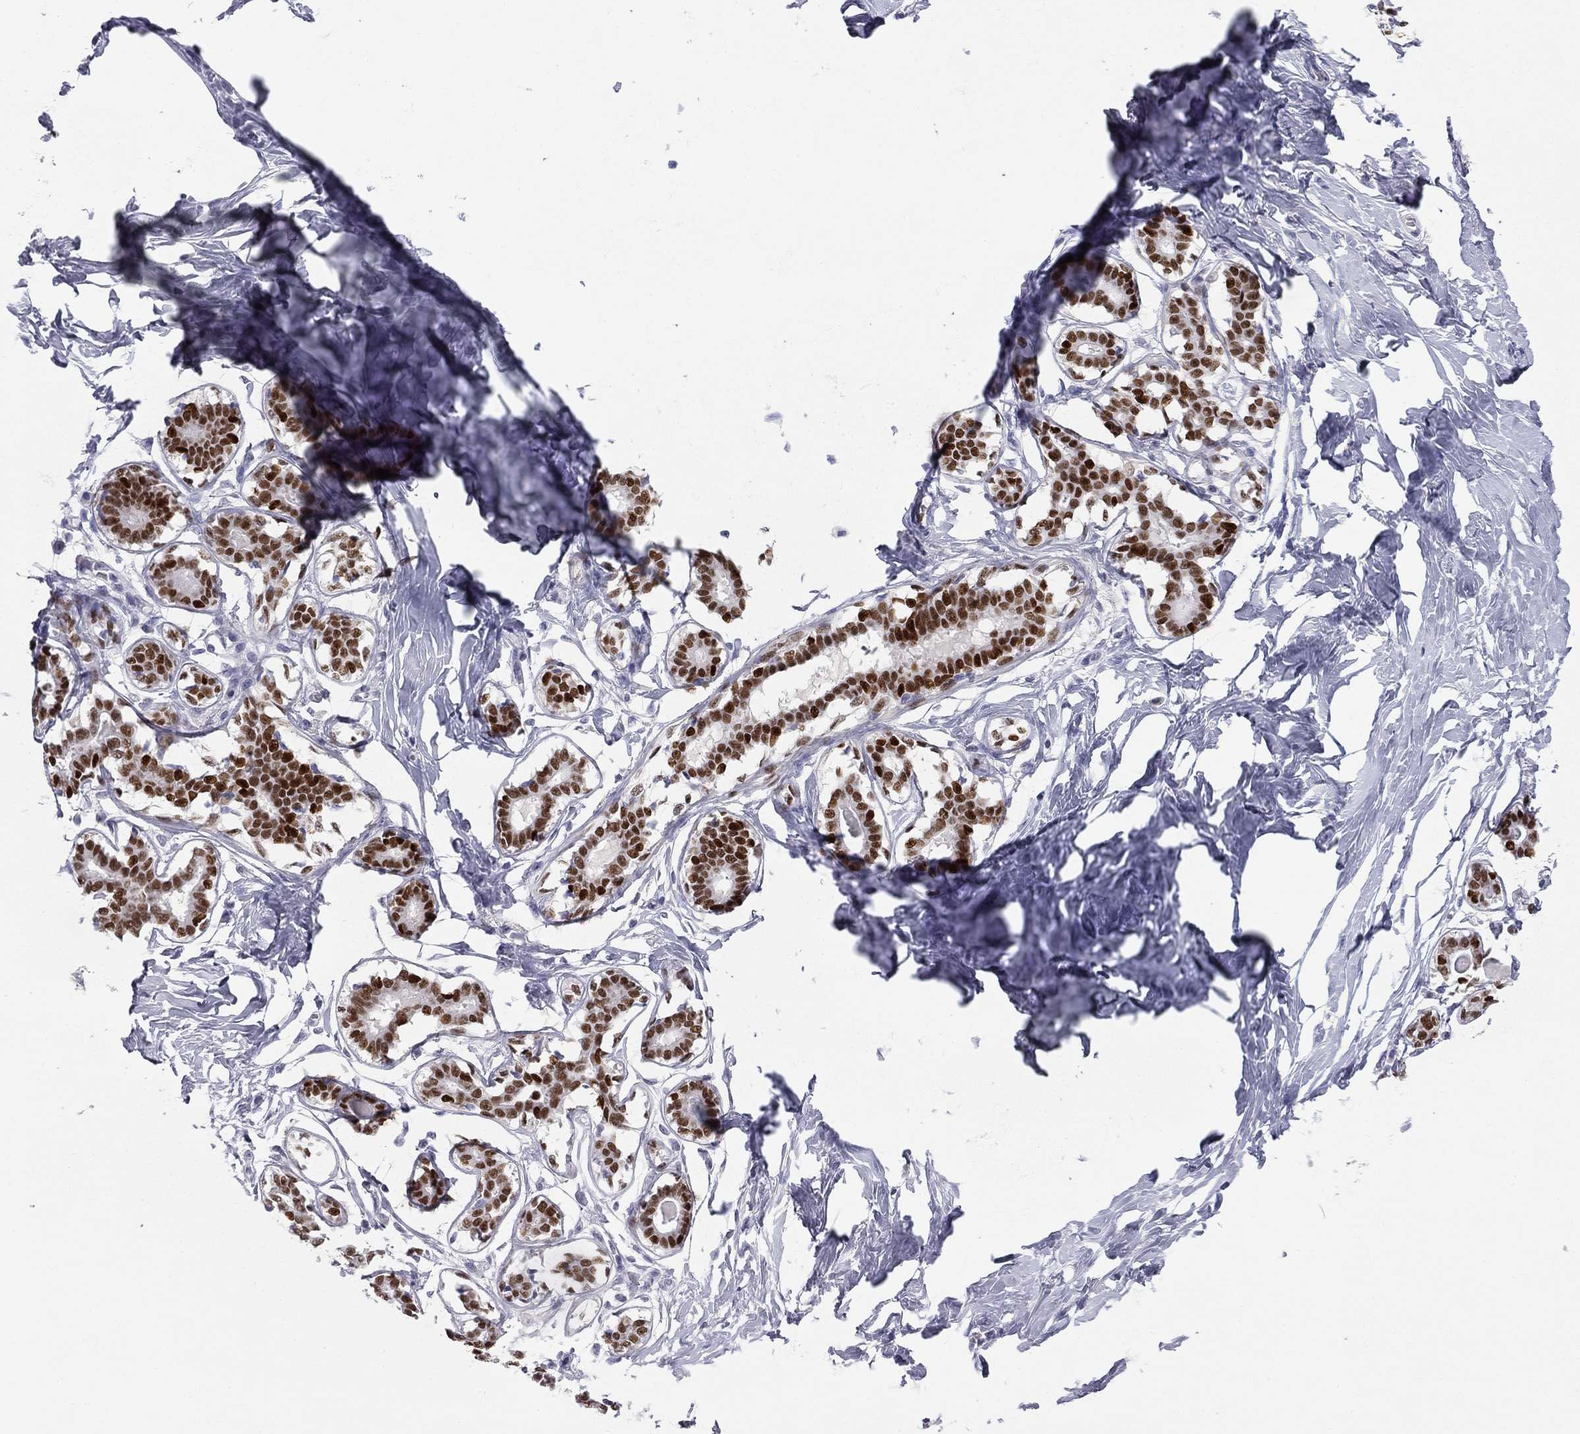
{"staining": {"intensity": "negative", "quantity": "none", "location": "none"}, "tissue": "breast", "cell_type": "Adipocytes", "image_type": "normal", "snomed": [{"axis": "morphology", "description": "Normal tissue, NOS"}, {"axis": "morphology", "description": "Lobular carcinoma, in situ"}, {"axis": "topography", "description": "Breast"}], "caption": "Breast was stained to show a protein in brown. There is no significant positivity in adipocytes. (Brightfield microscopy of DAB immunohistochemistry (IHC) at high magnification).", "gene": "TFAP2B", "patient": {"sex": "female", "age": 35}}